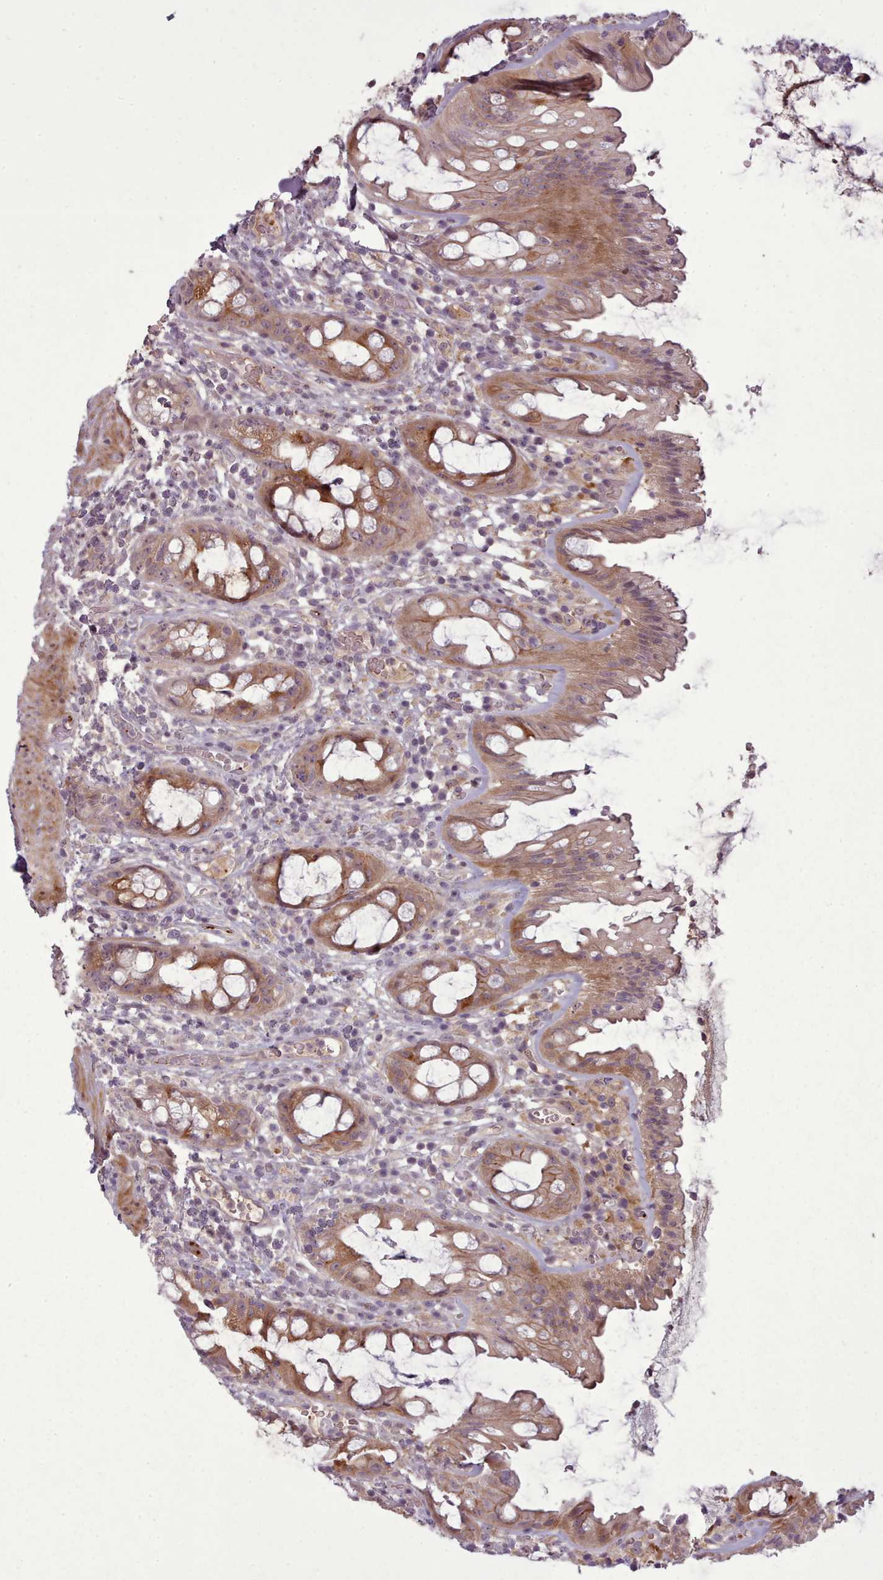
{"staining": {"intensity": "moderate", "quantity": ">75%", "location": "cytoplasmic/membranous"}, "tissue": "rectum", "cell_type": "Glandular cells", "image_type": "normal", "snomed": [{"axis": "morphology", "description": "Normal tissue, NOS"}, {"axis": "topography", "description": "Rectum"}], "caption": "The photomicrograph displays immunohistochemical staining of benign rectum. There is moderate cytoplasmic/membranous staining is identified in about >75% of glandular cells. (DAB (3,3'-diaminobenzidine) IHC with brightfield microscopy, high magnification).", "gene": "LEFTY1", "patient": {"sex": "female", "age": 57}}